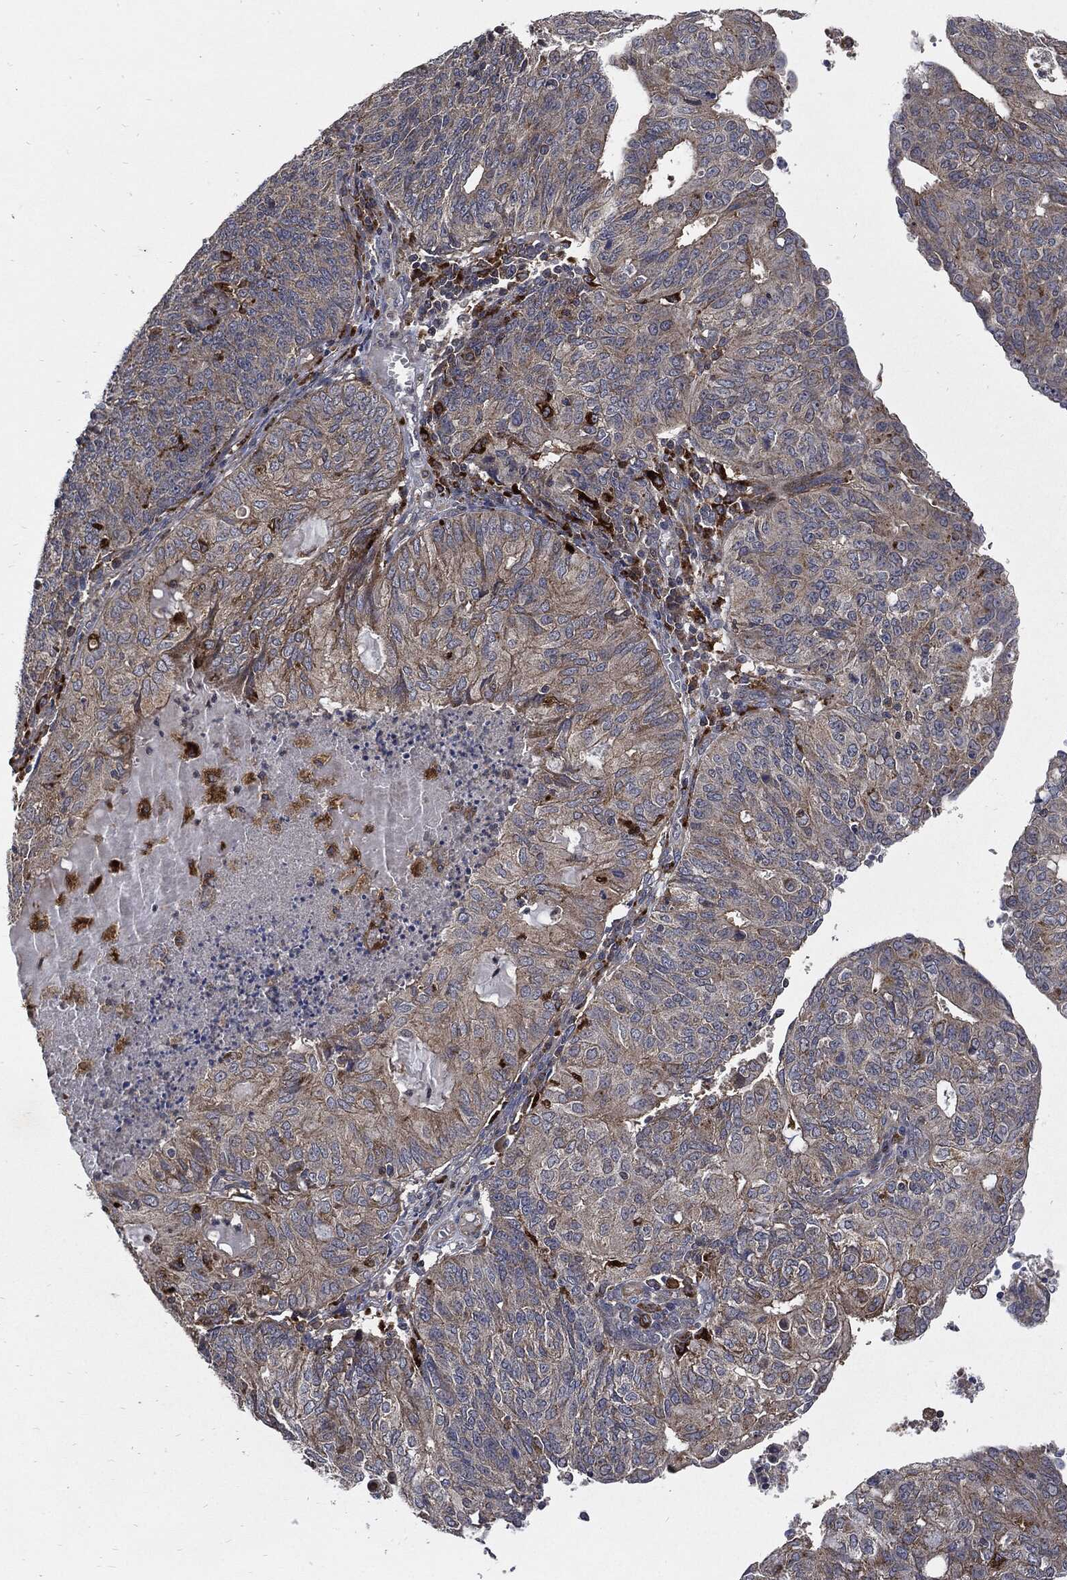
{"staining": {"intensity": "weak", "quantity": "<25%", "location": "cytoplasmic/membranous"}, "tissue": "endometrial cancer", "cell_type": "Tumor cells", "image_type": "cancer", "snomed": [{"axis": "morphology", "description": "Adenocarcinoma, NOS"}, {"axis": "topography", "description": "Endometrium"}], "caption": "High power microscopy histopathology image of an IHC histopathology image of adenocarcinoma (endometrial), revealing no significant expression in tumor cells.", "gene": "SLC31A2", "patient": {"sex": "female", "age": 82}}